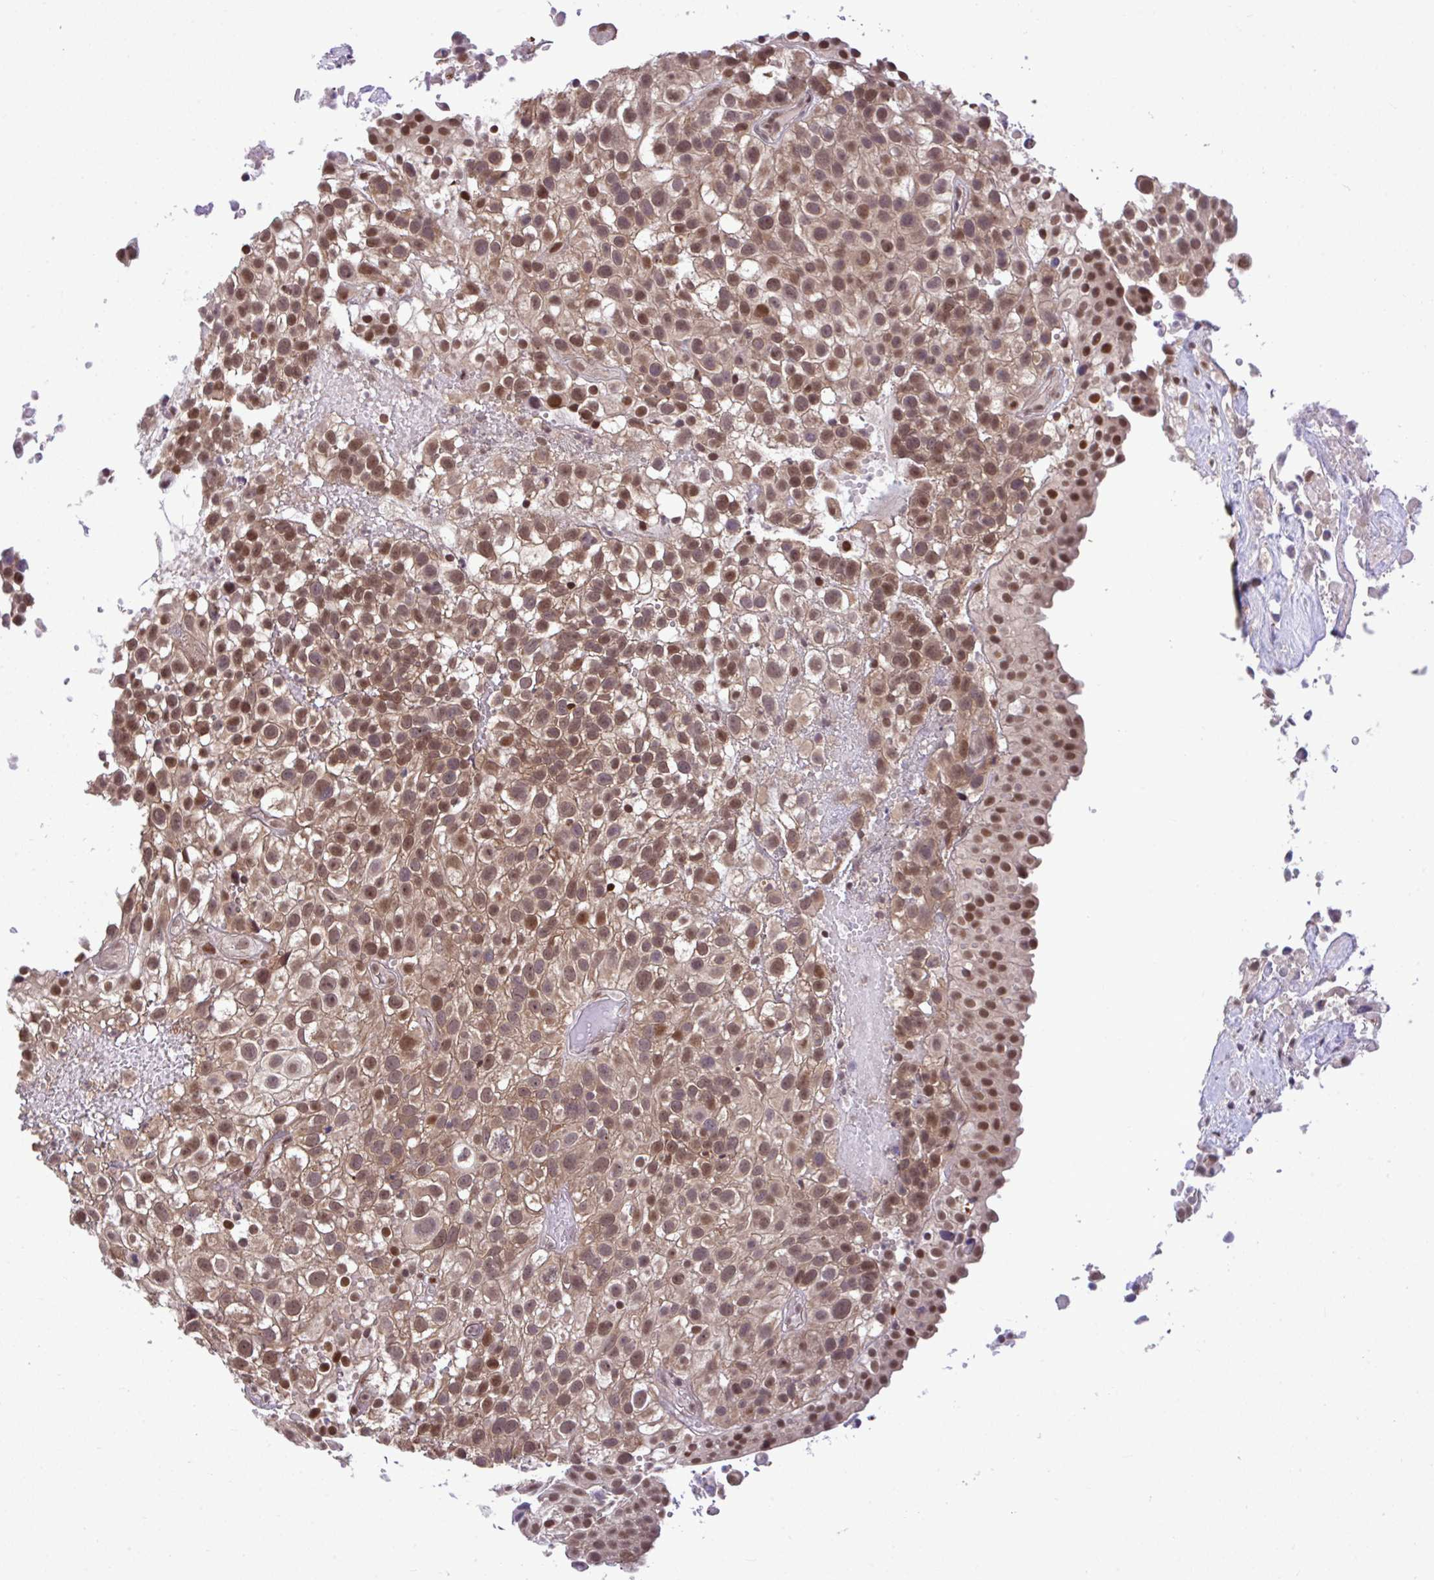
{"staining": {"intensity": "moderate", "quantity": ">75%", "location": "cytoplasmic/membranous,nuclear"}, "tissue": "urothelial cancer", "cell_type": "Tumor cells", "image_type": "cancer", "snomed": [{"axis": "morphology", "description": "Urothelial carcinoma, High grade"}, {"axis": "topography", "description": "Urinary bladder"}], "caption": "Protein staining reveals moderate cytoplasmic/membranous and nuclear expression in about >75% of tumor cells in urothelial cancer.", "gene": "GLIS3", "patient": {"sex": "male", "age": 56}}